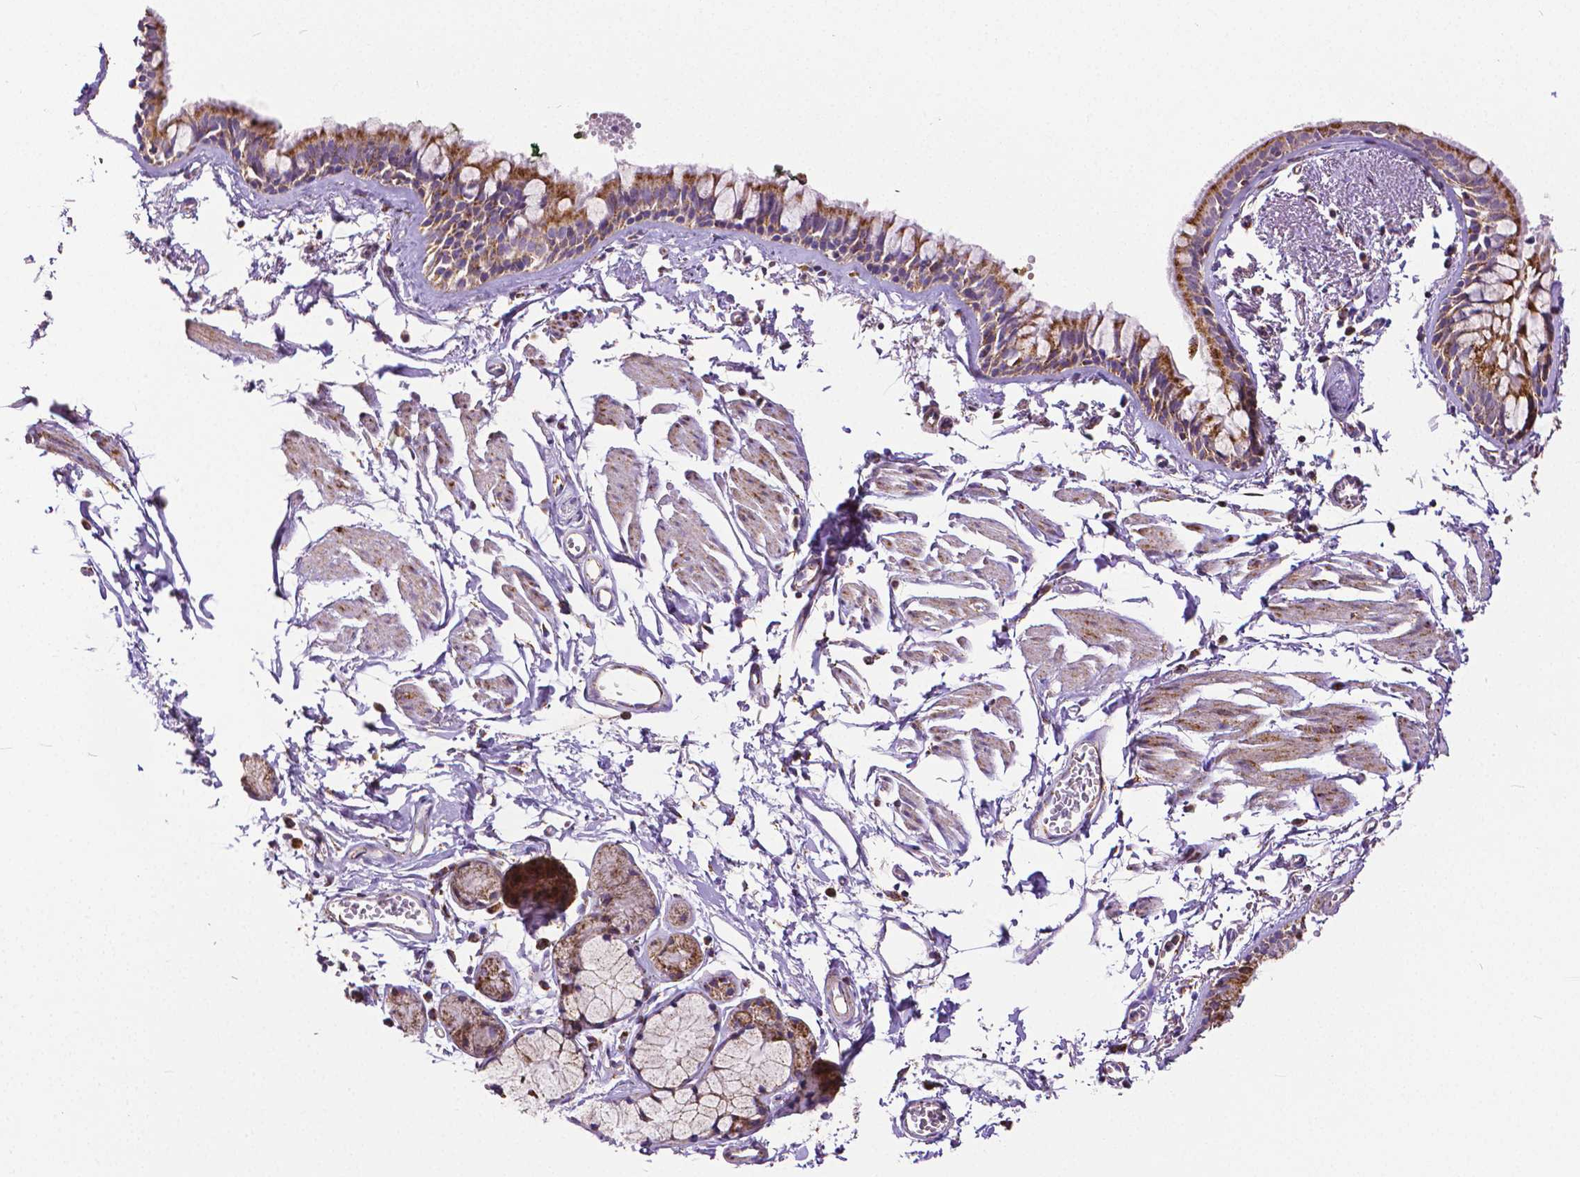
{"staining": {"intensity": "strong", "quantity": "25%-75%", "location": "cytoplasmic/membranous"}, "tissue": "bronchus", "cell_type": "Respiratory epithelial cells", "image_type": "normal", "snomed": [{"axis": "morphology", "description": "Normal tissue, NOS"}, {"axis": "topography", "description": "Cartilage tissue"}, {"axis": "topography", "description": "Bronchus"}], "caption": "A high amount of strong cytoplasmic/membranous expression is seen in approximately 25%-75% of respiratory epithelial cells in unremarkable bronchus. (DAB = brown stain, brightfield microscopy at high magnification).", "gene": "MACC1", "patient": {"sex": "female", "age": 59}}